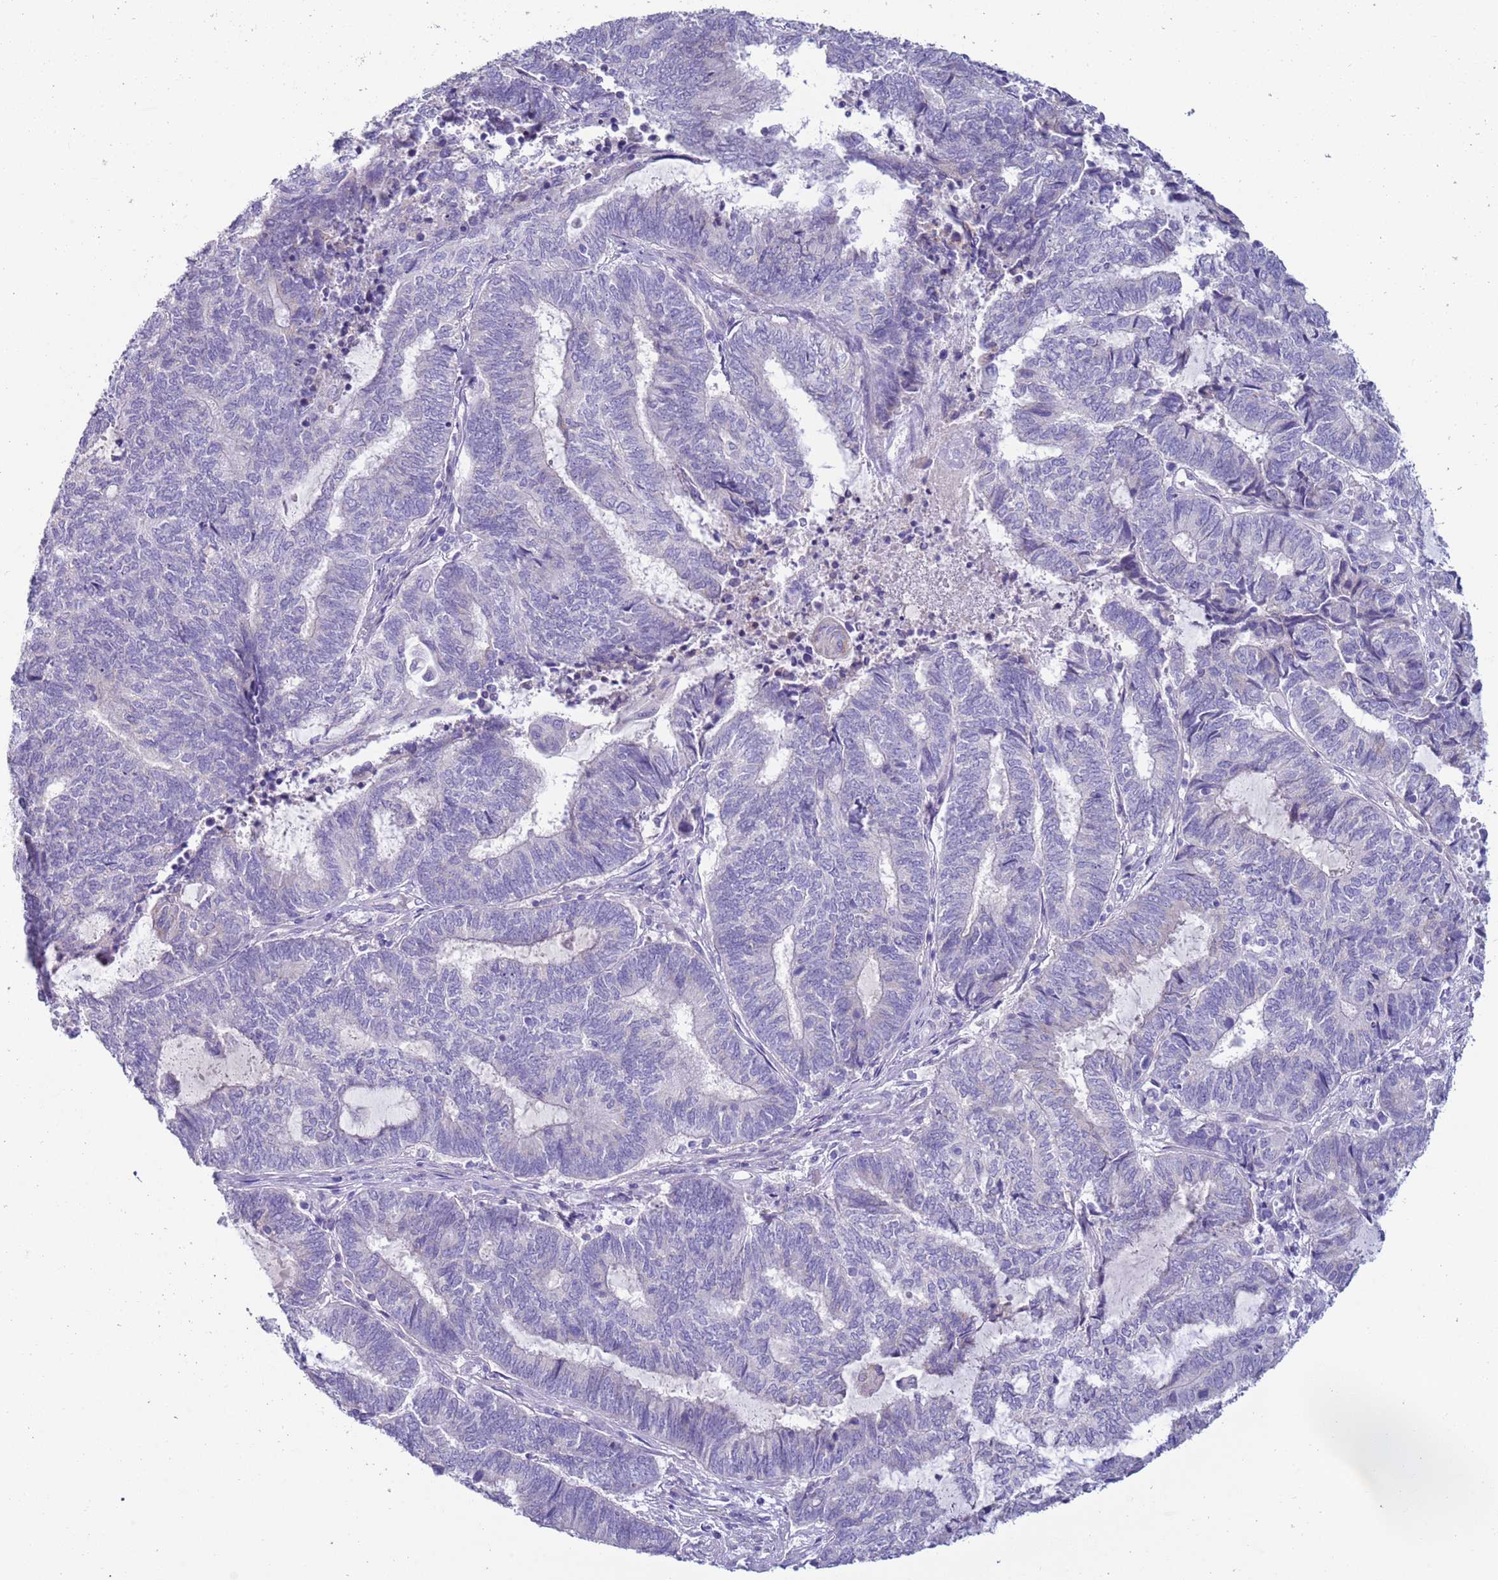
{"staining": {"intensity": "negative", "quantity": "none", "location": "none"}, "tissue": "endometrial cancer", "cell_type": "Tumor cells", "image_type": "cancer", "snomed": [{"axis": "morphology", "description": "Adenocarcinoma, NOS"}, {"axis": "topography", "description": "Uterus"}, {"axis": "topography", "description": "Endometrium"}], "caption": "Tumor cells are negative for brown protein staining in endometrial cancer.", "gene": "NPAP1", "patient": {"sex": "female", "age": 70}}